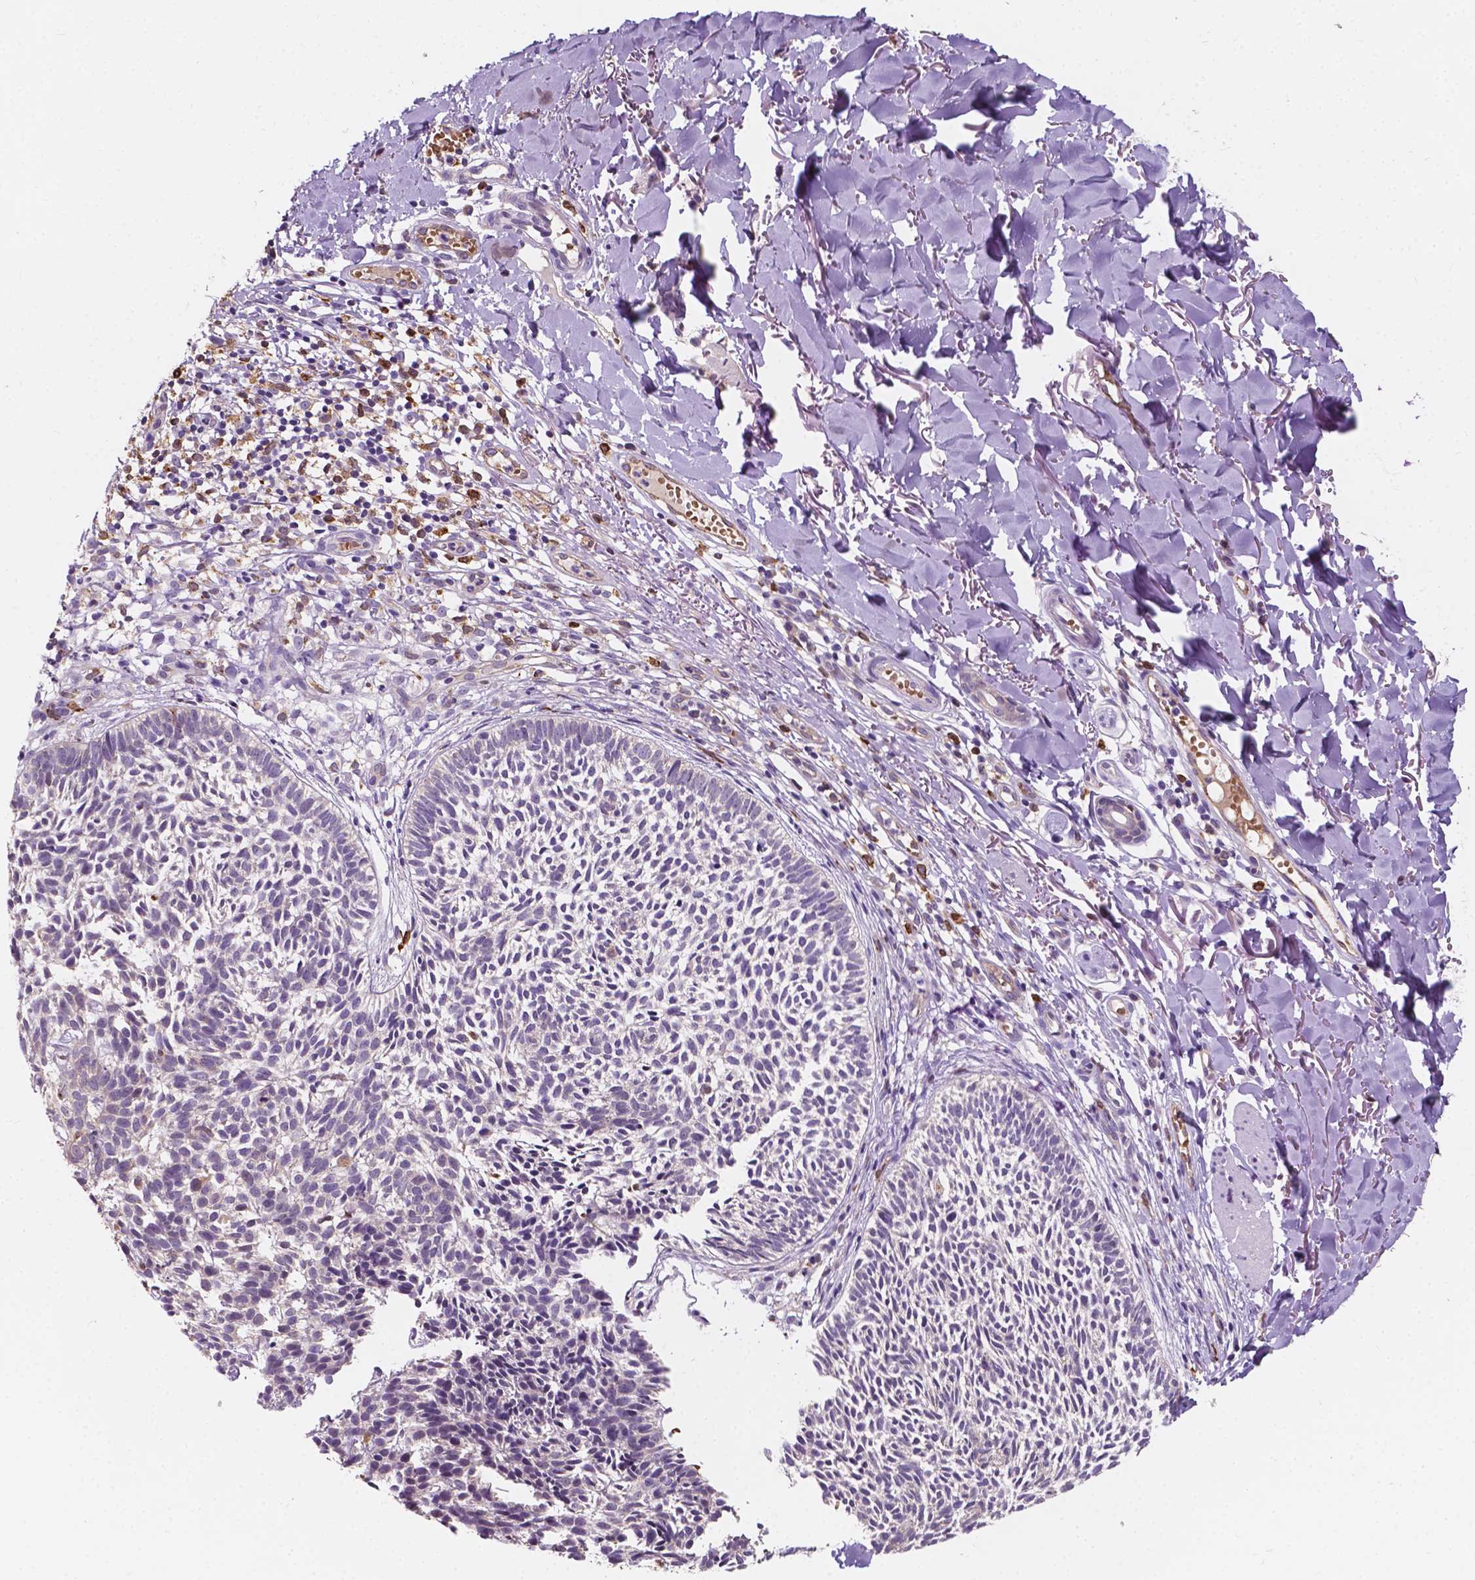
{"staining": {"intensity": "negative", "quantity": "none", "location": "none"}, "tissue": "skin cancer", "cell_type": "Tumor cells", "image_type": "cancer", "snomed": [{"axis": "morphology", "description": "Basal cell carcinoma"}, {"axis": "topography", "description": "Skin"}], "caption": "Immunohistochemistry image of neoplastic tissue: basal cell carcinoma (skin) stained with DAB (3,3'-diaminobenzidine) reveals no significant protein staining in tumor cells. (DAB (3,3'-diaminobenzidine) immunohistochemistry with hematoxylin counter stain).", "gene": "SLC22A4", "patient": {"sex": "male", "age": 78}}